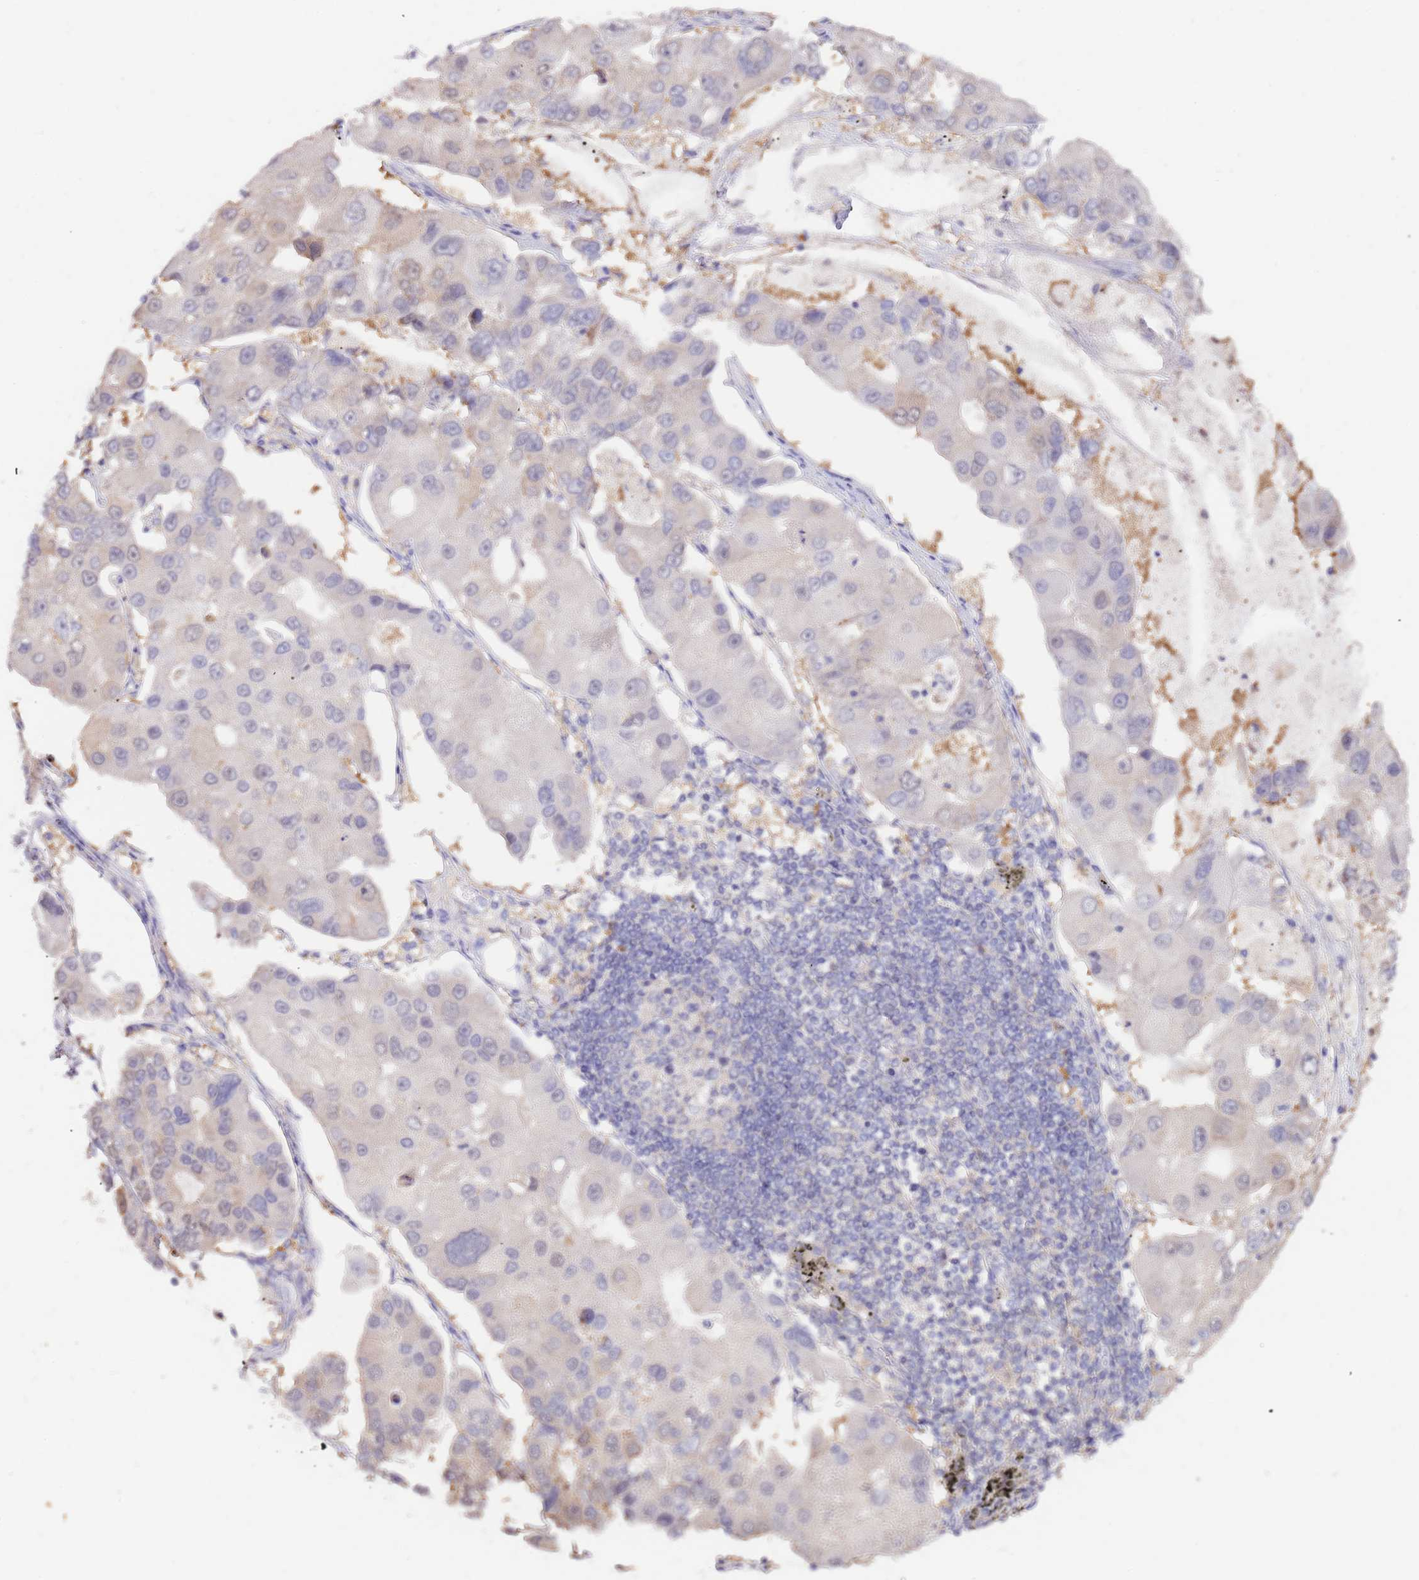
{"staining": {"intensity": "negative", "quantity": "none", "location": "none"}, "tissue": "lung cancer", "cell_type": "Tumor cells", "image_type": "cancer", "snomed": [{"axis": "morphology", "description": "Adenocarcinoma, NOS"}, {"axis": "topography", "description": "Lung"}], "caption": "High magnification brightfield microscopy of lung cancer stained with DAB (3,3'-diaminobenzidine) (brown) and counterstained with hematoxylin (blue): tumor cells show no significant positivity. (Immunohistochemistry (ihc), brightfield microscopy, high magnification).", "gene": "AP5S1", "patient": {"sex": "female", "age": 54}}